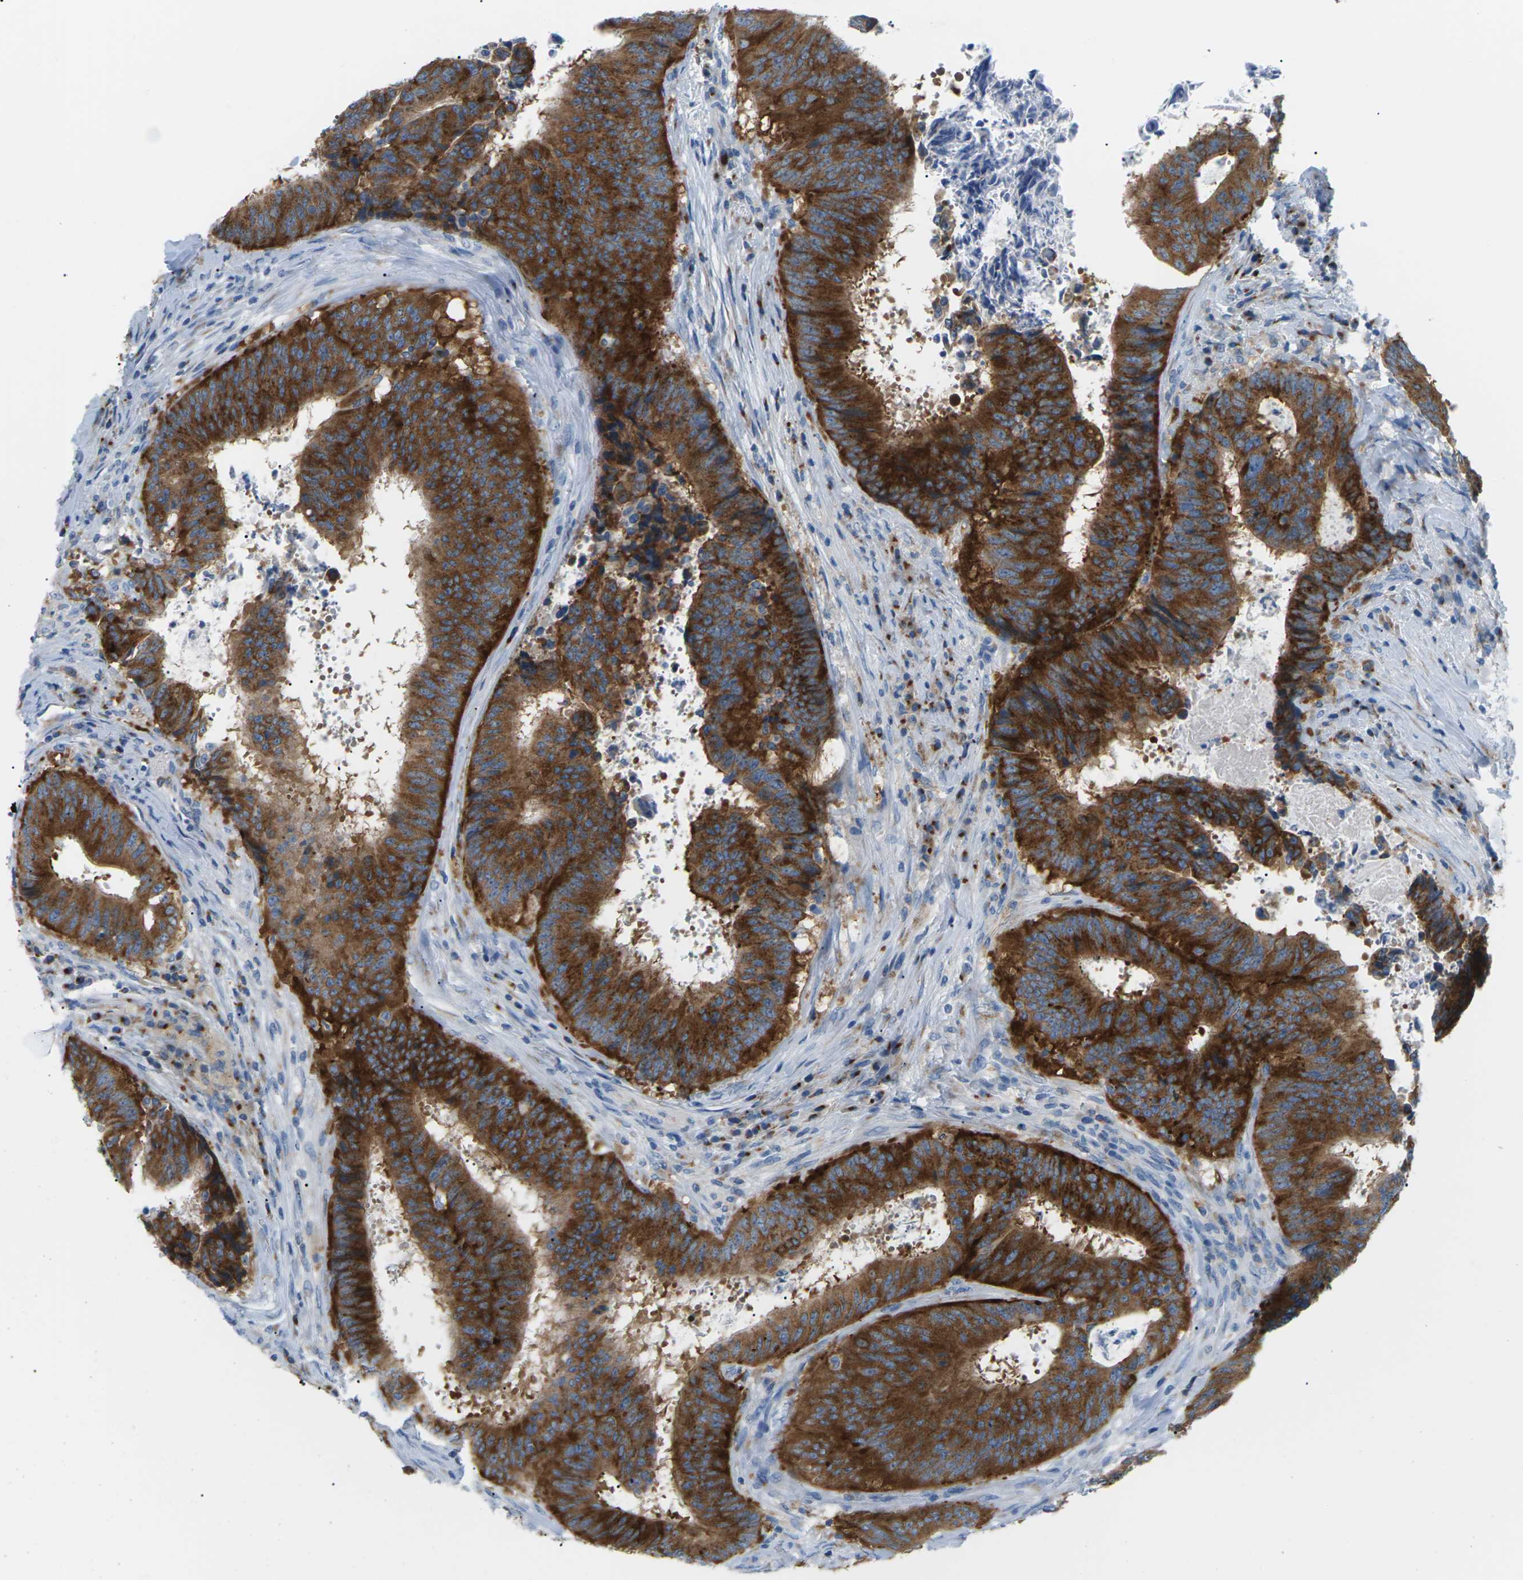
{"staining": {"intensity": "strong", "quantity": ">75%", "location": "cytoplasmic/membranous"}, "tissue": "colorectal cancer", "cell_type": "Tumor cells", "image_type": "cancer", "snomed": [{"axis": "morphology", "description": "Adenocarcinoma, NOS"}, {"axis": "topography", "description": "Rectum"}], "caption": "An image of human colorectal adenocarcinoma stained for a protein displays strong cytoplasmic/membranous brown staining in tumor cells.", "gene": "SYNGR2", "patient": {"sex": "male", "age": 72}}